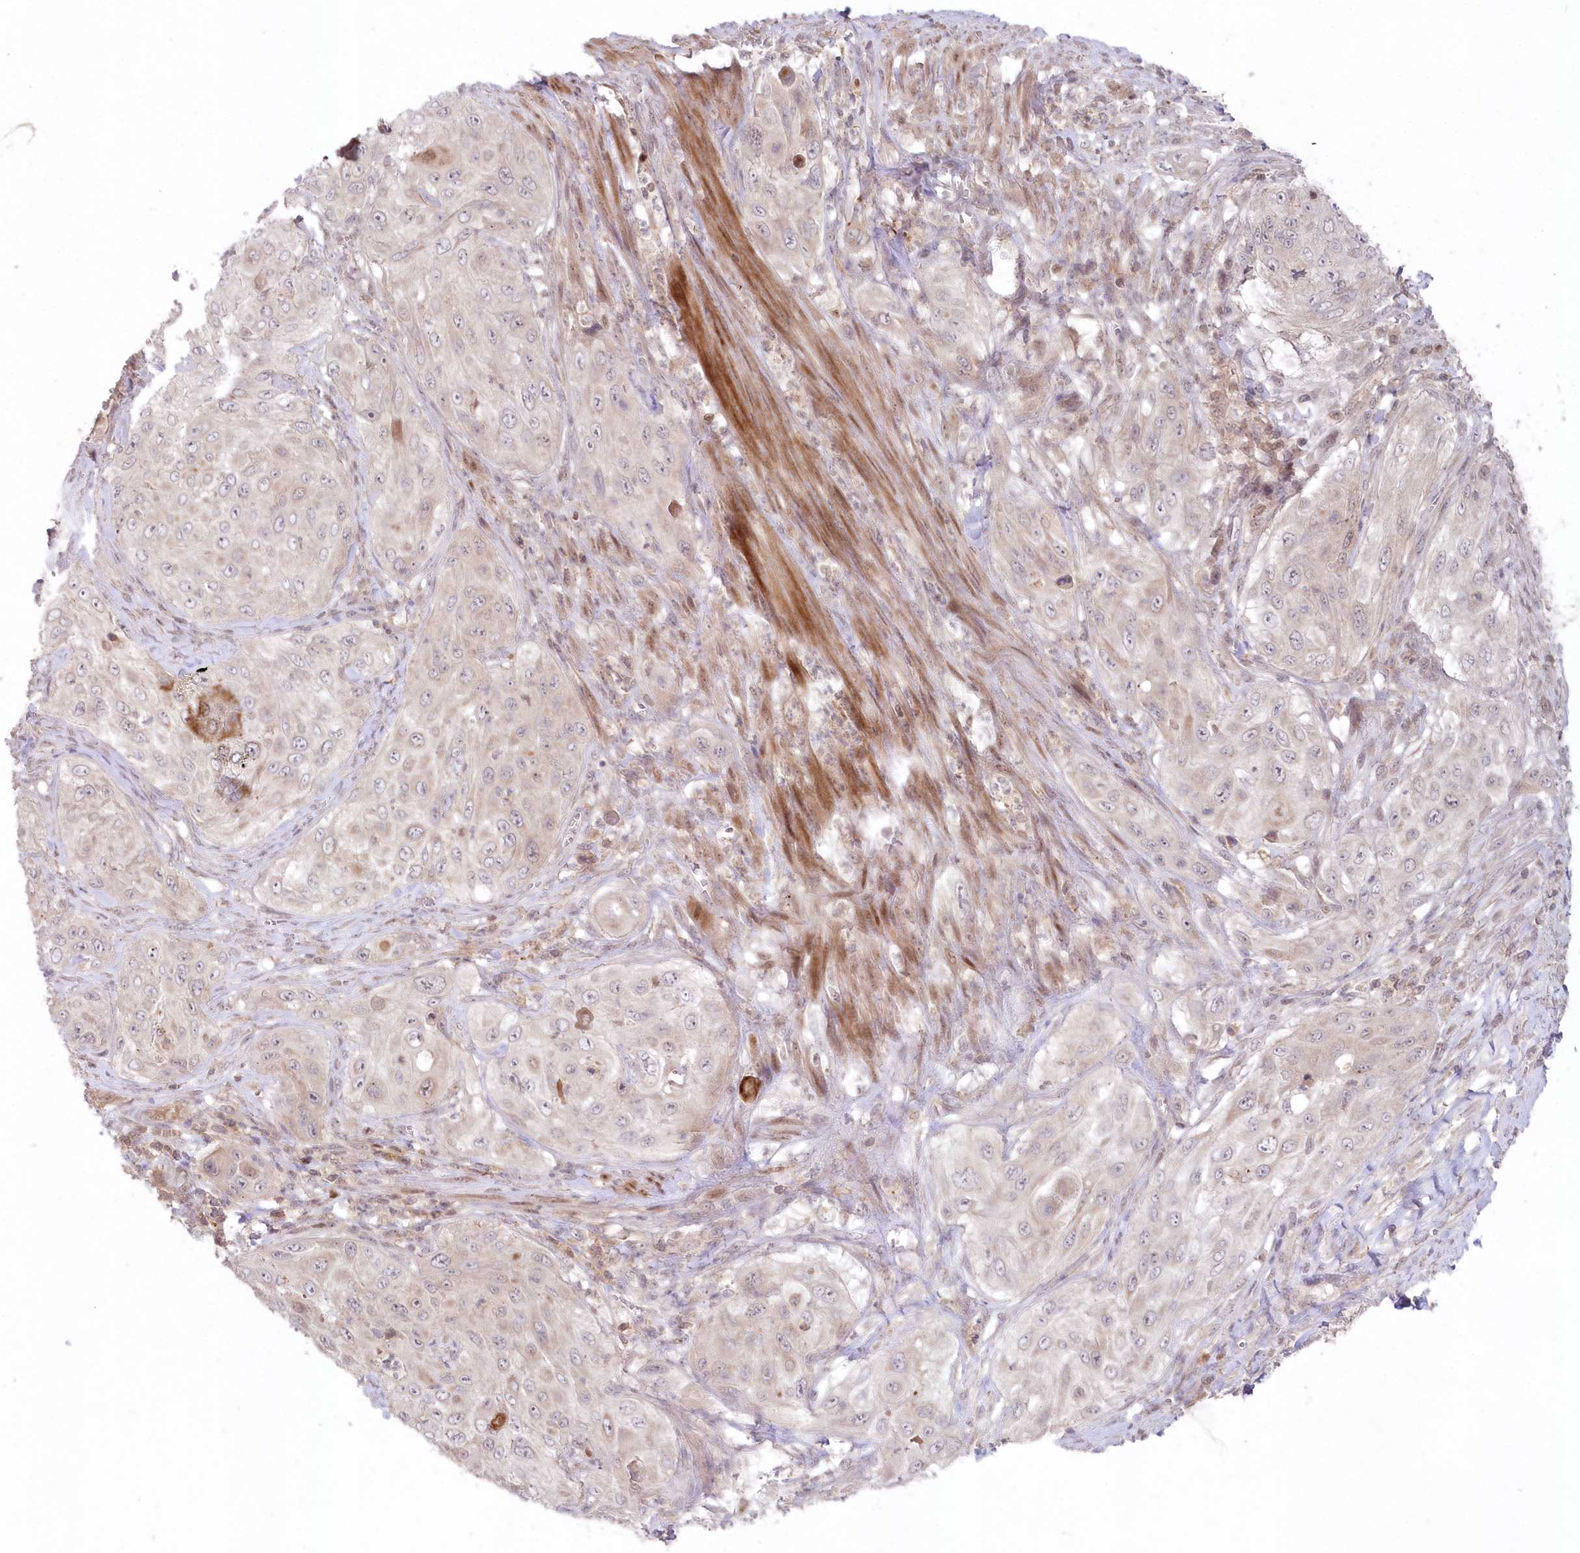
{"staining": {"intensity": "negative", "quantity": "none", "location": "none"}, "tissue": "cervical cancer", "cell_type": "Tumor cells", "image_type": "cancer", "snomed": [{"axis": "morphology", "description": "Squamous cell carcinoma, NOS"}, {"axis": "topography", "description": "Cervix"}], "caption": "Immunohistochemistry (IHC) of cervical cancer demonstrates no staining in tumor cells.", "gene": "ASCC1", "patient": {"sex": "female", "age": 42}}